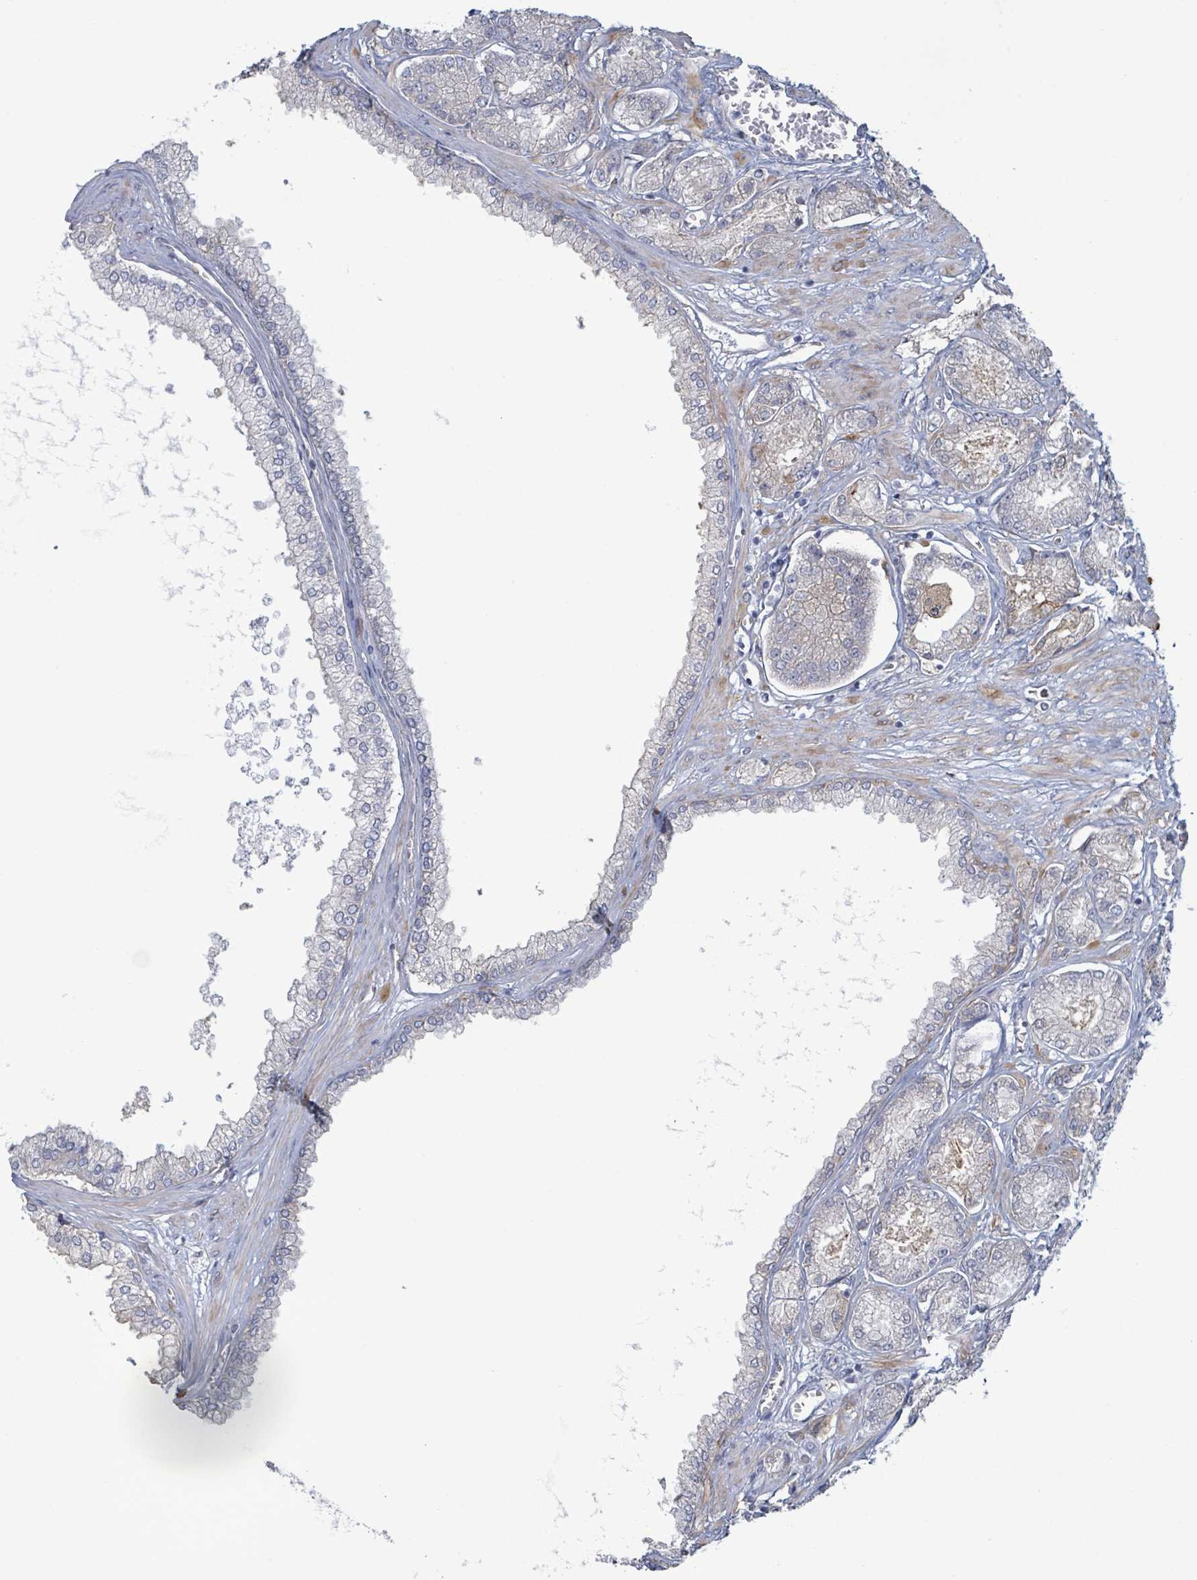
{"staining": {"intensity": "negative", "quantity": "none", "location": "none"}, "tissue": "prostate cancer", "cell_type": "Tumor cells", "image_type": "cancer", "snomed": [{"axis": "morphology", "description": "Adenocarcinoma, NOS"}, {"axis": "topography", "description": "Prostate and seminal vesicle, NOS"}], "caption": "A histopathology image of human prostate cancer is negative for staining in tumor cells. Nuclei are stained in blue.", "gene": "COL13A1", "patient": {"sex": "male", "age": 76}}